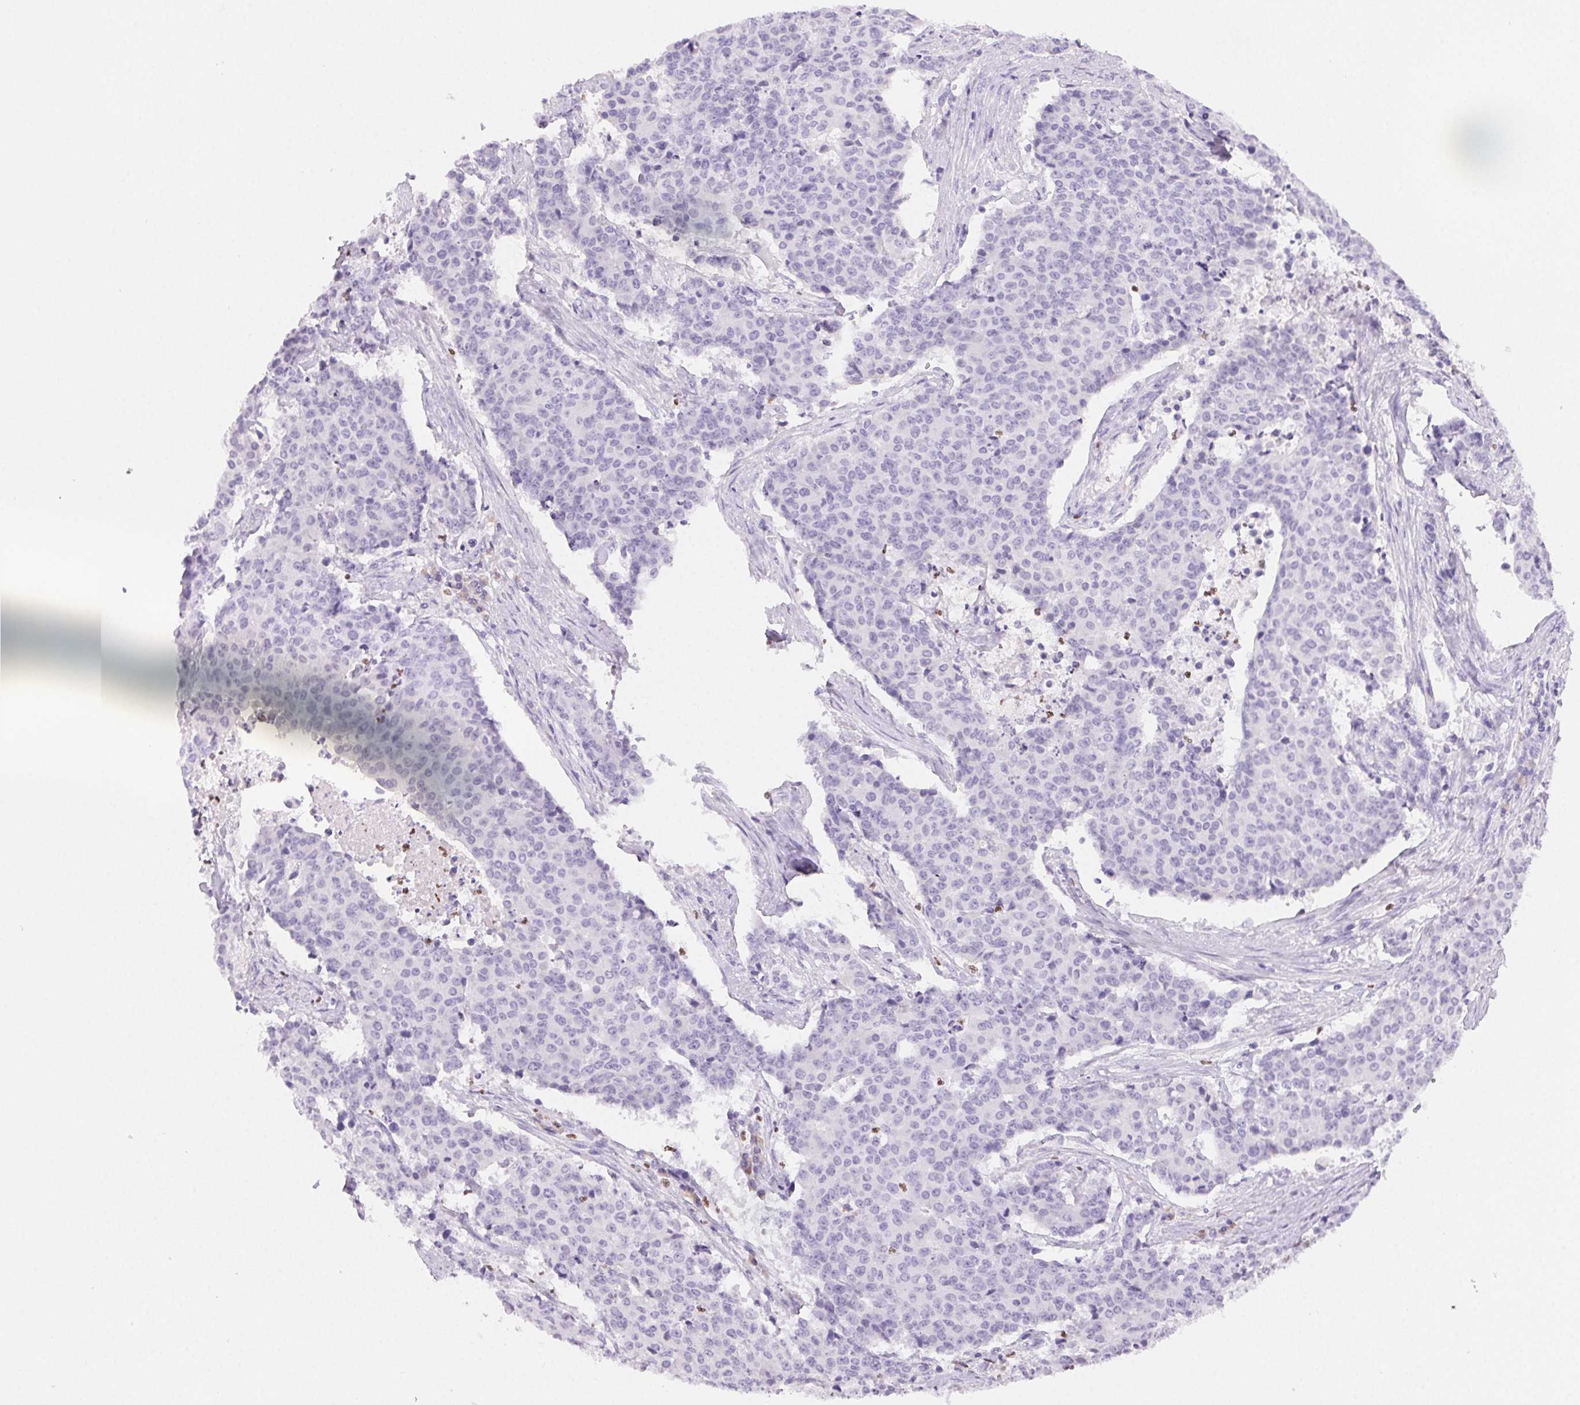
{"staining": {"intensity": "negative", "quantity": "none", "location": "none"}, "tissue": "cervical cancer", "cell_type": "Tumor cells", "image_type": "cancer", "snomed": [{"axis": "morphology", "description": "Squamous cell carcinoma, NOS"}, {"axis": "topography", "description": "Cervix"}], "caption": "An image of human cervical cancer (squamous cell carcinoma) is negative for staining in tumor cells.", "gene": "PADI4", "patient": {"sex": "female", "age": 28}}